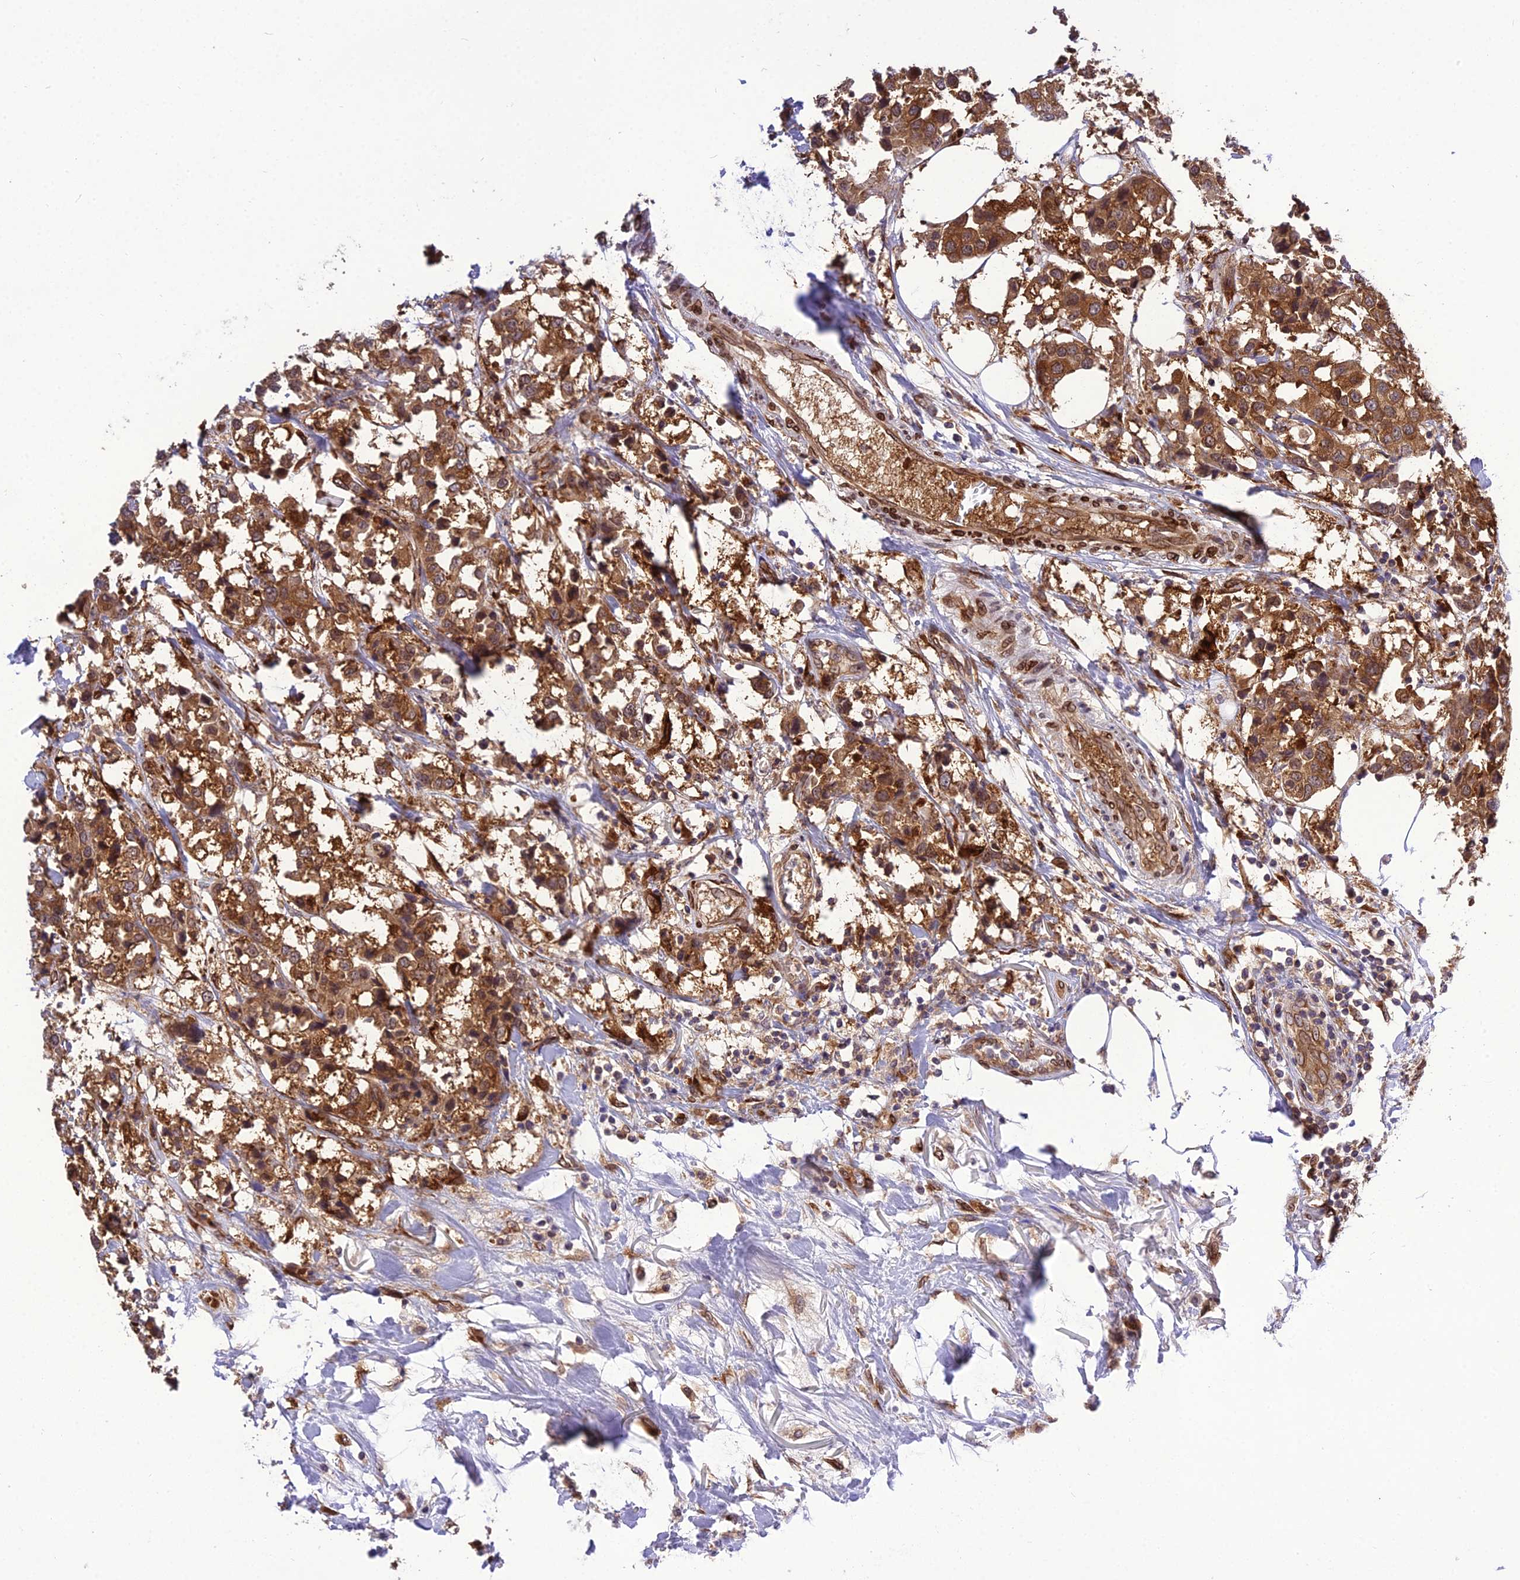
{"staining": {"intensity": "strong", "quantity": ">75%", "location": "cytoplasmic/membranous"}, "tissue": "breast cancer", "cell_type": "Tumor cells", "image_type": "cancer", "snomed": [{"axis": "morphology", "description": "Duct carcinoma"}, {"axis": "topography", "description": "Breast"}], "caption": "Protein staining reveals strong cytoplasmic/membranous positivity in about >75% of tumor cells in breast cancer.", "gene": "DHCR7", "patient": {"sex": "female", "age": 80}}